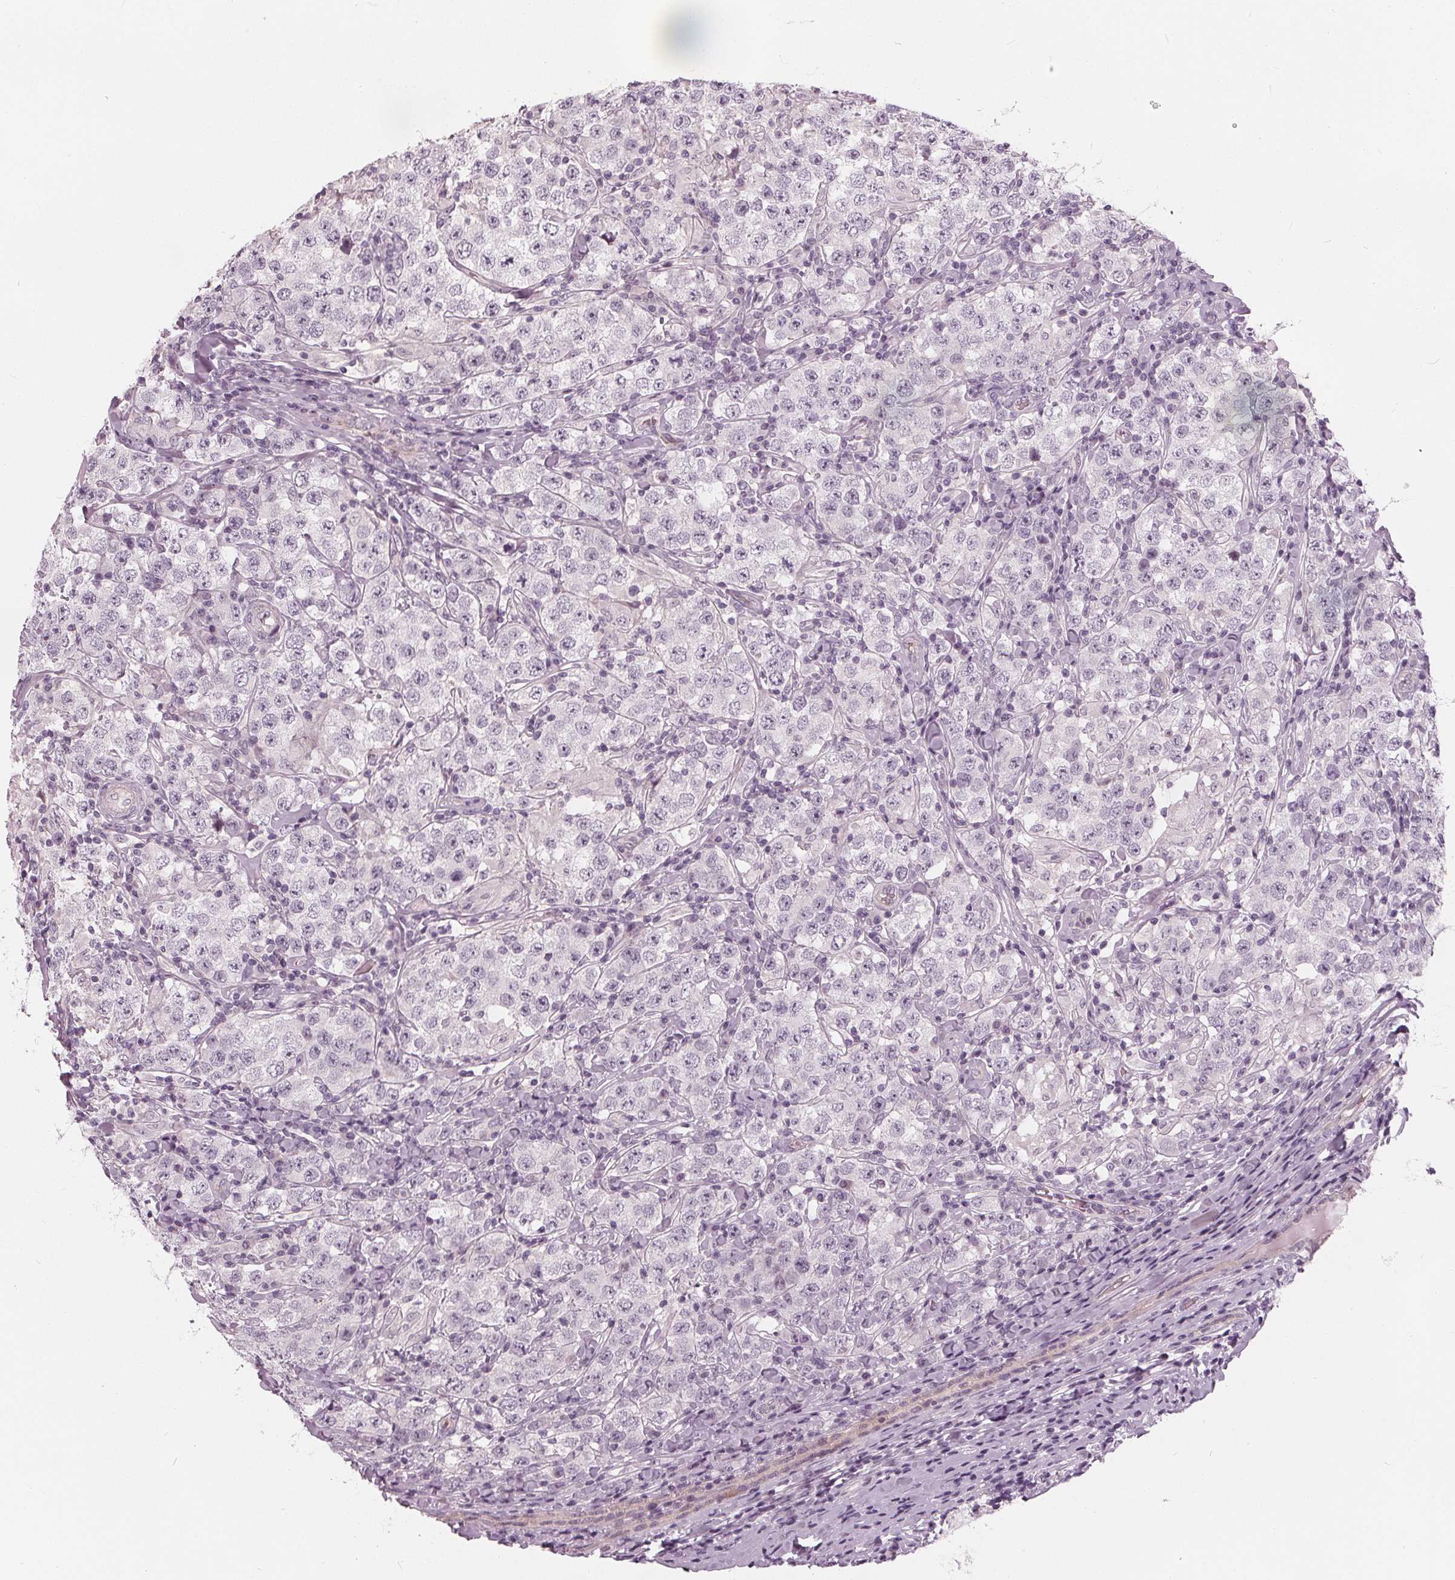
{"staining": {"intensity": "negative", "quantity": "none", "location": "none"}, "tissue": "testis cancer", "cell_type": "Tumor cells", "image_type": "cancer", "snomed": [{"axis": "morphology", "description": "Seminoma, NOS"}, {"axis": "morphology", "description": "Carcinoma, Embryonal, NOS"}, {"axis": "topography", "description": "Testis"}], "caption": "Immunohistochemical staining of human testis cancer displays no significant positivity in tumor cells.", "gene": "SAT2", "patient": {"sex": "male", "age": 41}}